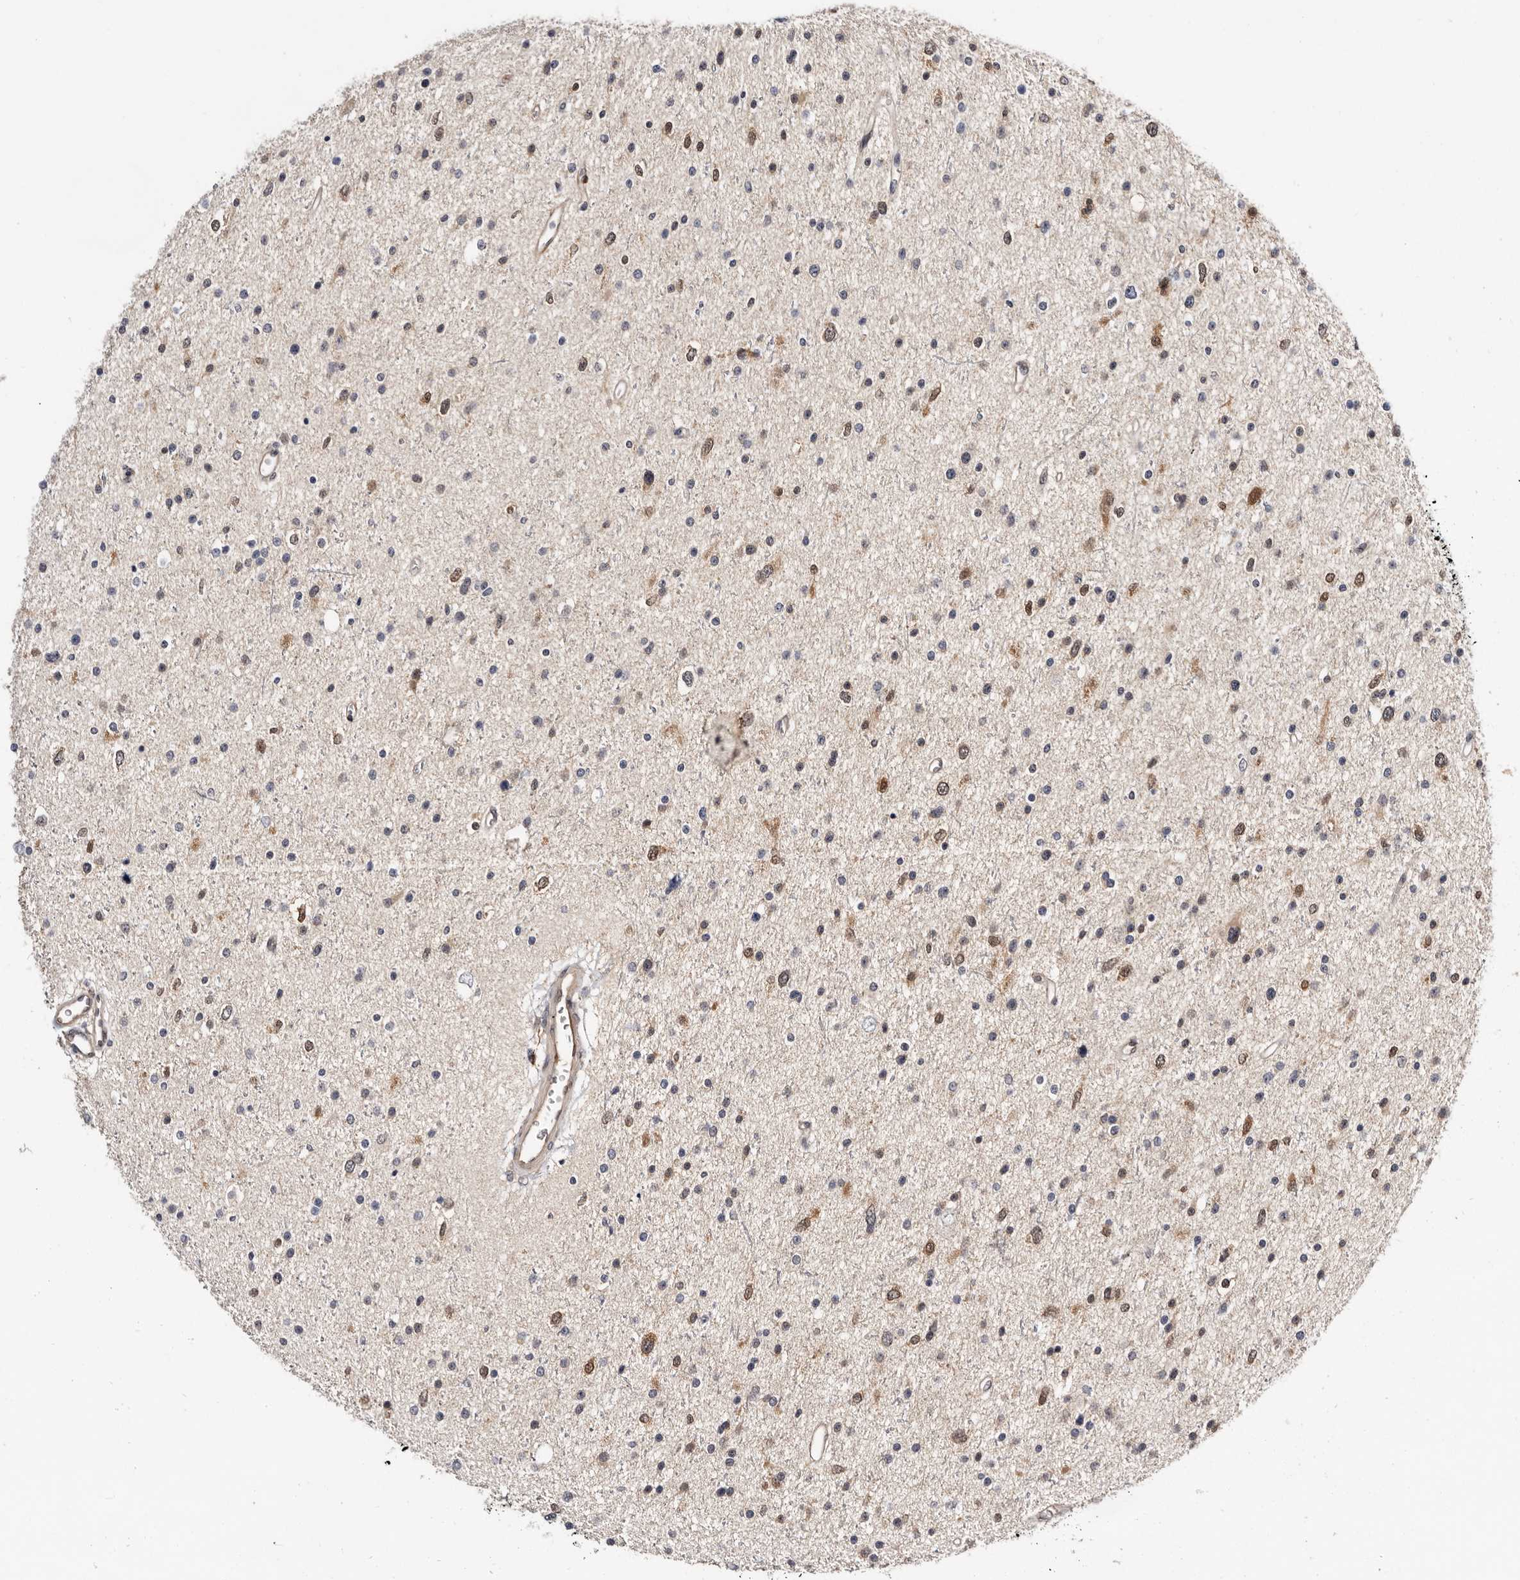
{"staining": {"intensity": "moderate", "quantity": "<25%", "location": "cytoplasmic/membranous,nuclear"}, "tissue": "glioma", "cell_type": "Tumor cells", "image_type": "cancer", "snomed": [{"axis": "morphology", "description": "Glioma, malignant, Low grade"}, {"axis": "topography", "description": "Brain"}], "caption": "IHC photomicrograph of malignant low-grade glioma stained for a protein (brown), which reveals low levels of moderate cytoplasmic/membranous and nuclear positivity in approximately <25% of tumor cells.", "gene": "TP53I3", "patient": {"sex": "female", "age": 37}}